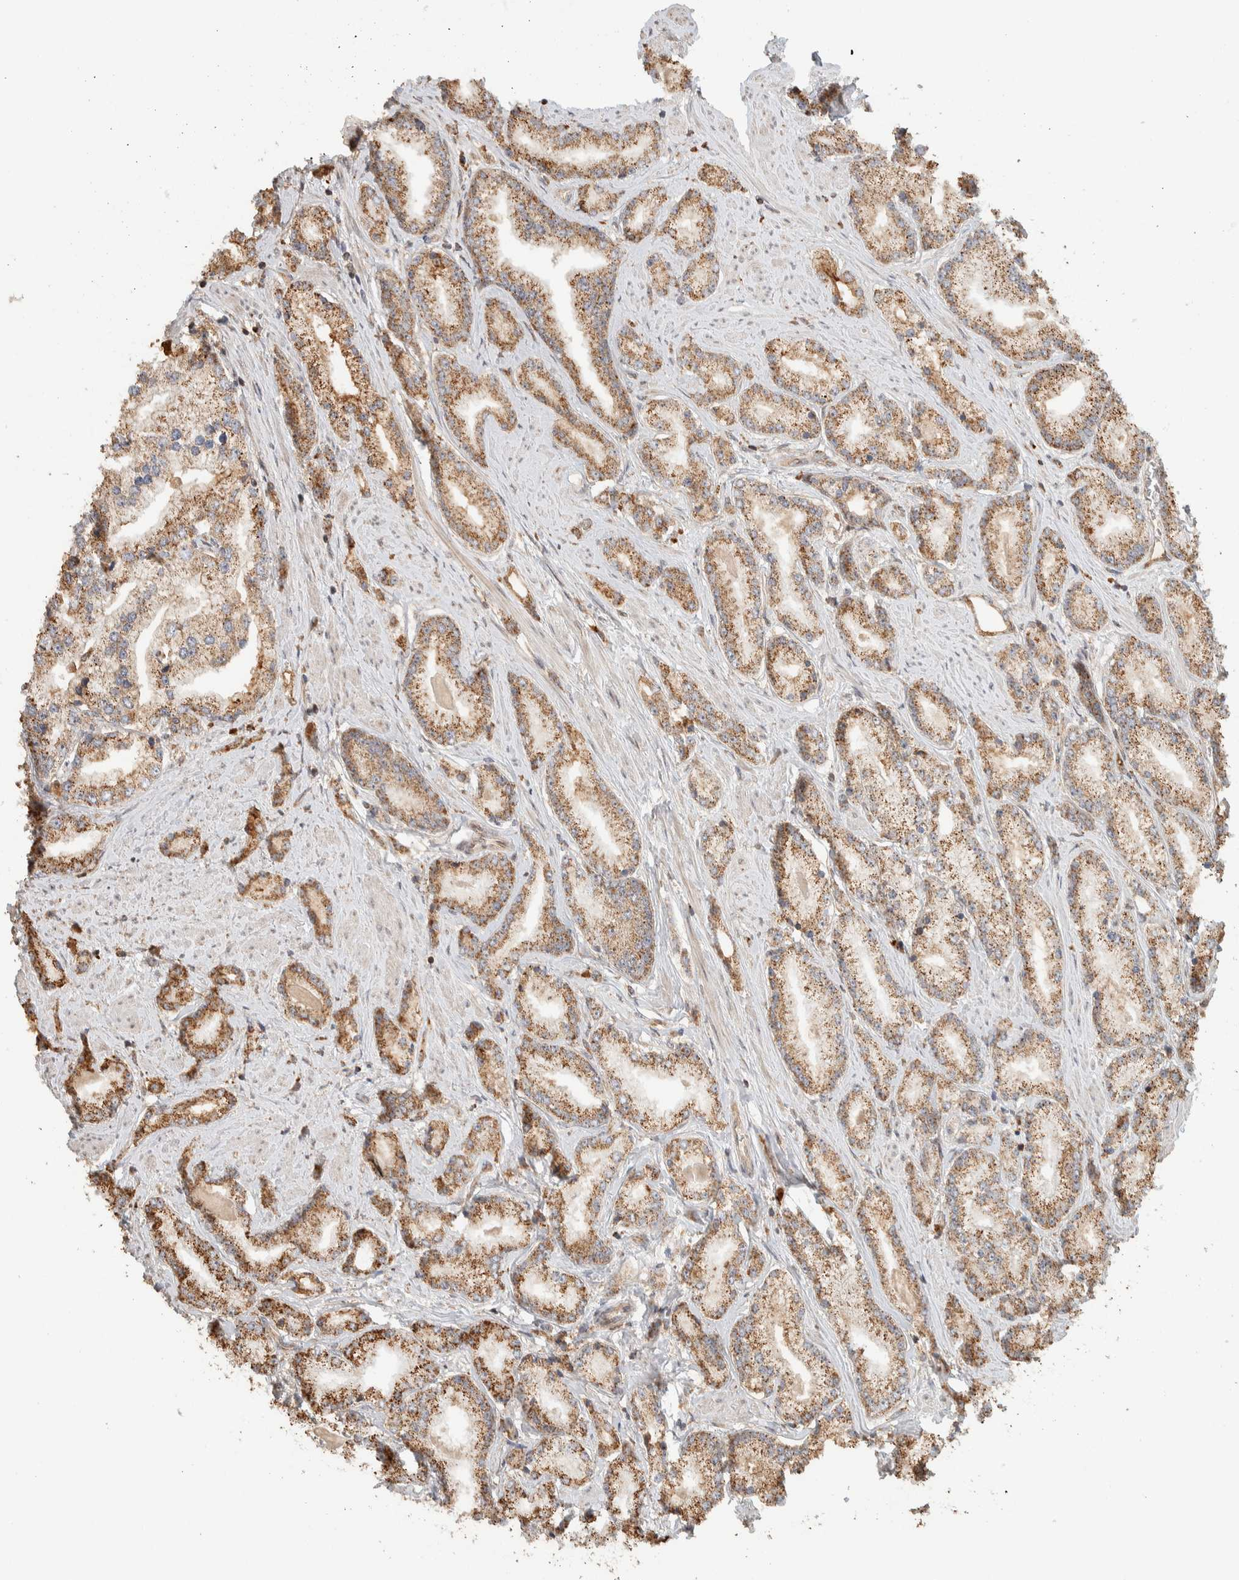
{"staining": {"intensity": "moderate", "quantity": ">75%", "location": "cytoplasmic/membranous"}, "tissue": "prostate cancer", "cell_type": "Tumor cells", "image_type": "cancer", "snomed": [{"axis": "morphology", "description": "Adenocarcinoma, Low grade"}, {"axis": "topography", "description": "Prostate"}], "caption": "Brown immunohistochemical staining in human prostate cancer (low-grade adenocarcinoma) reveals moderate cytoplasmic/membranous staining in approximately >75% of tumor cells. The staining is performed using DAB (3,3'-diaminobenzidine) brown chromogen to label protein expression. The nuclei are counter-stained blue using hematoxylin.", "gene": "KIF9", "patient": {"sex": "male", "age": 62}}